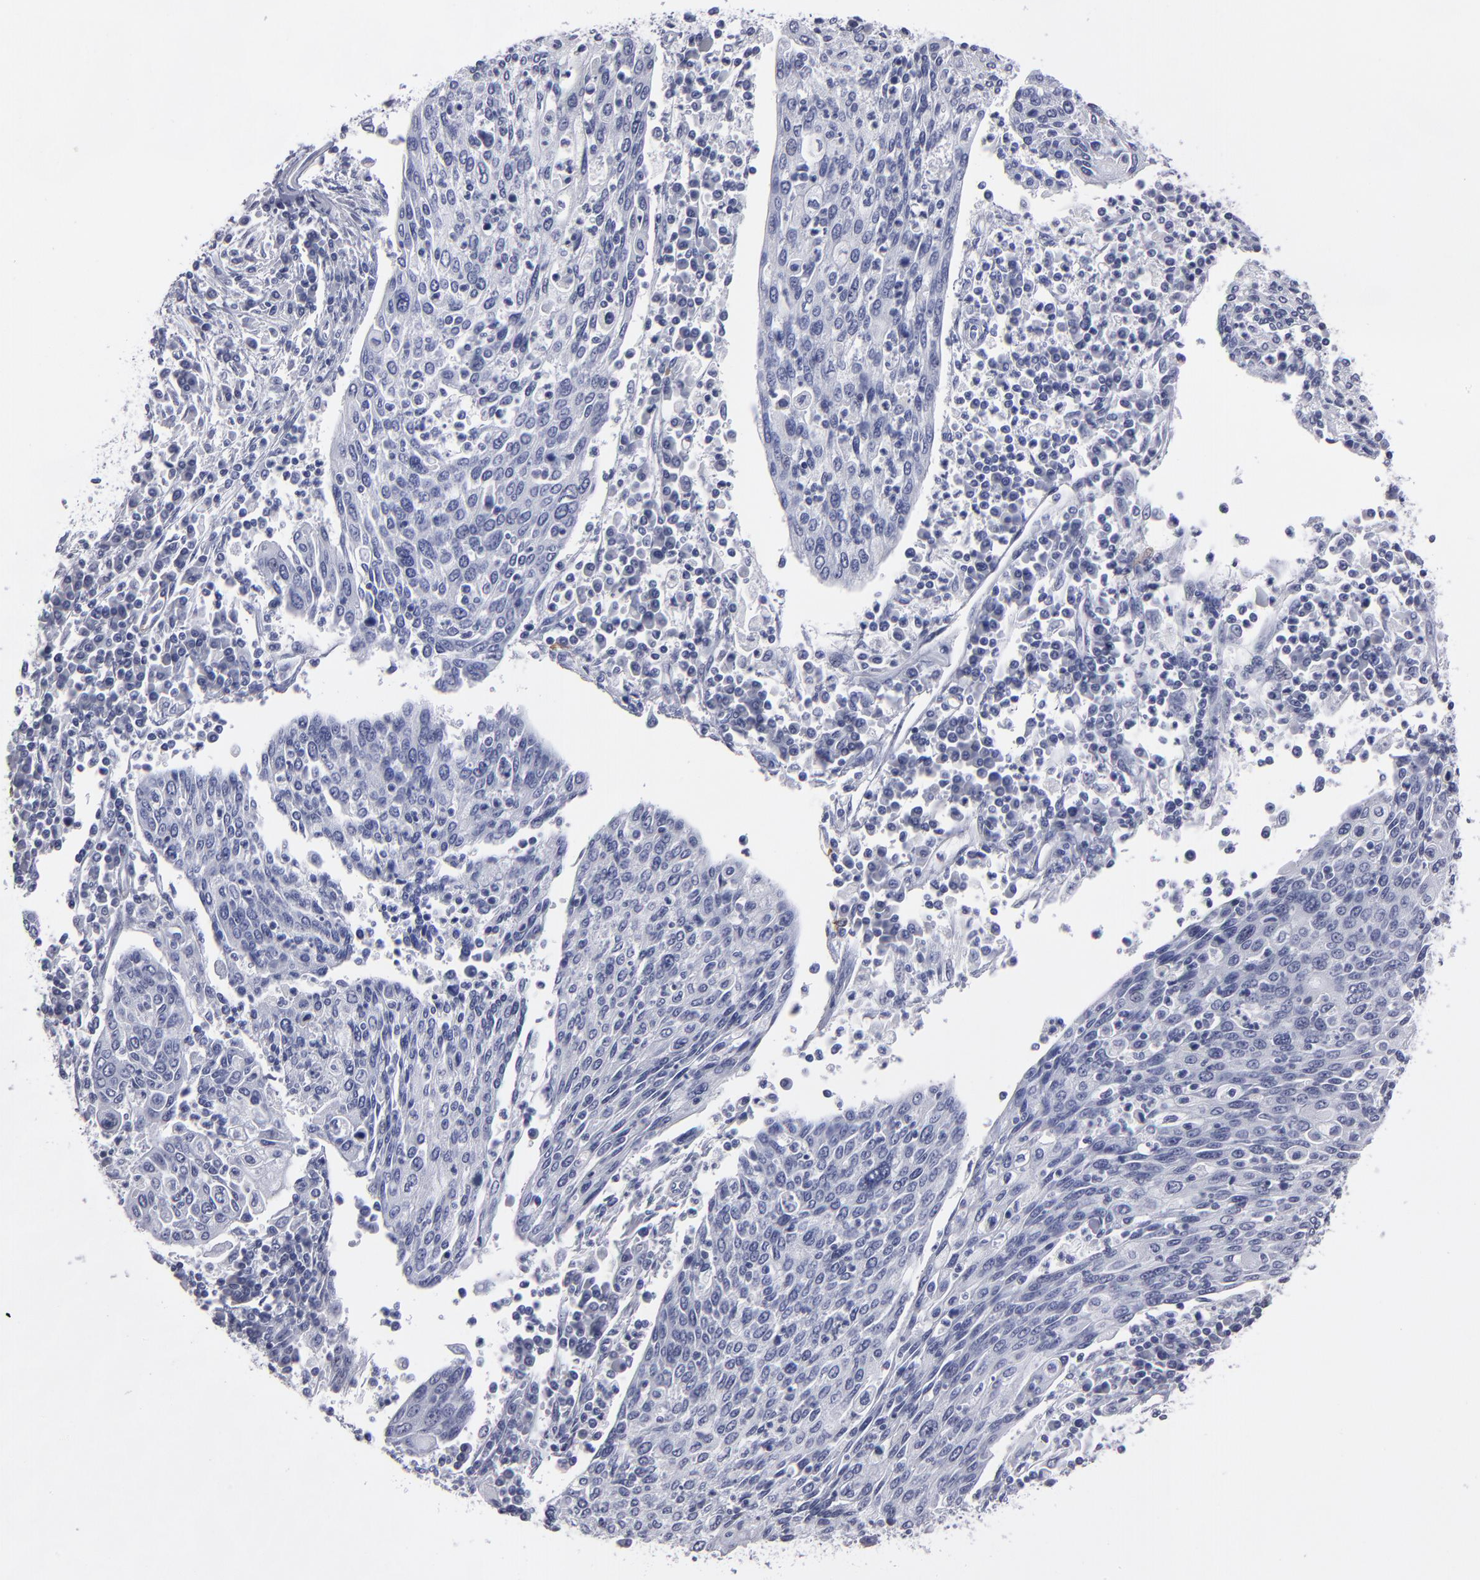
{"staining": {"intensity": "negative", "quantity": "none", "location": "none"}, "tissue": "cervical cancer", "cell_type": "Tumor cells", "image_type": "cancer", "snomed": [{"axis": "morphology", "description": "Squamous cell carcinoma, NOS"}, {"axis": "topography", "description": "Cervix"}], "caption": "An immunohistochemistry (IHC) photomicrograph of cervical cancer (squamous cell carcinoma) is shown. There is no staining in tumor cells of cervical cancer (squamous cell carcinoma).", "gene": "CADM3", "patient": {"sex": "female", "age": 40}}